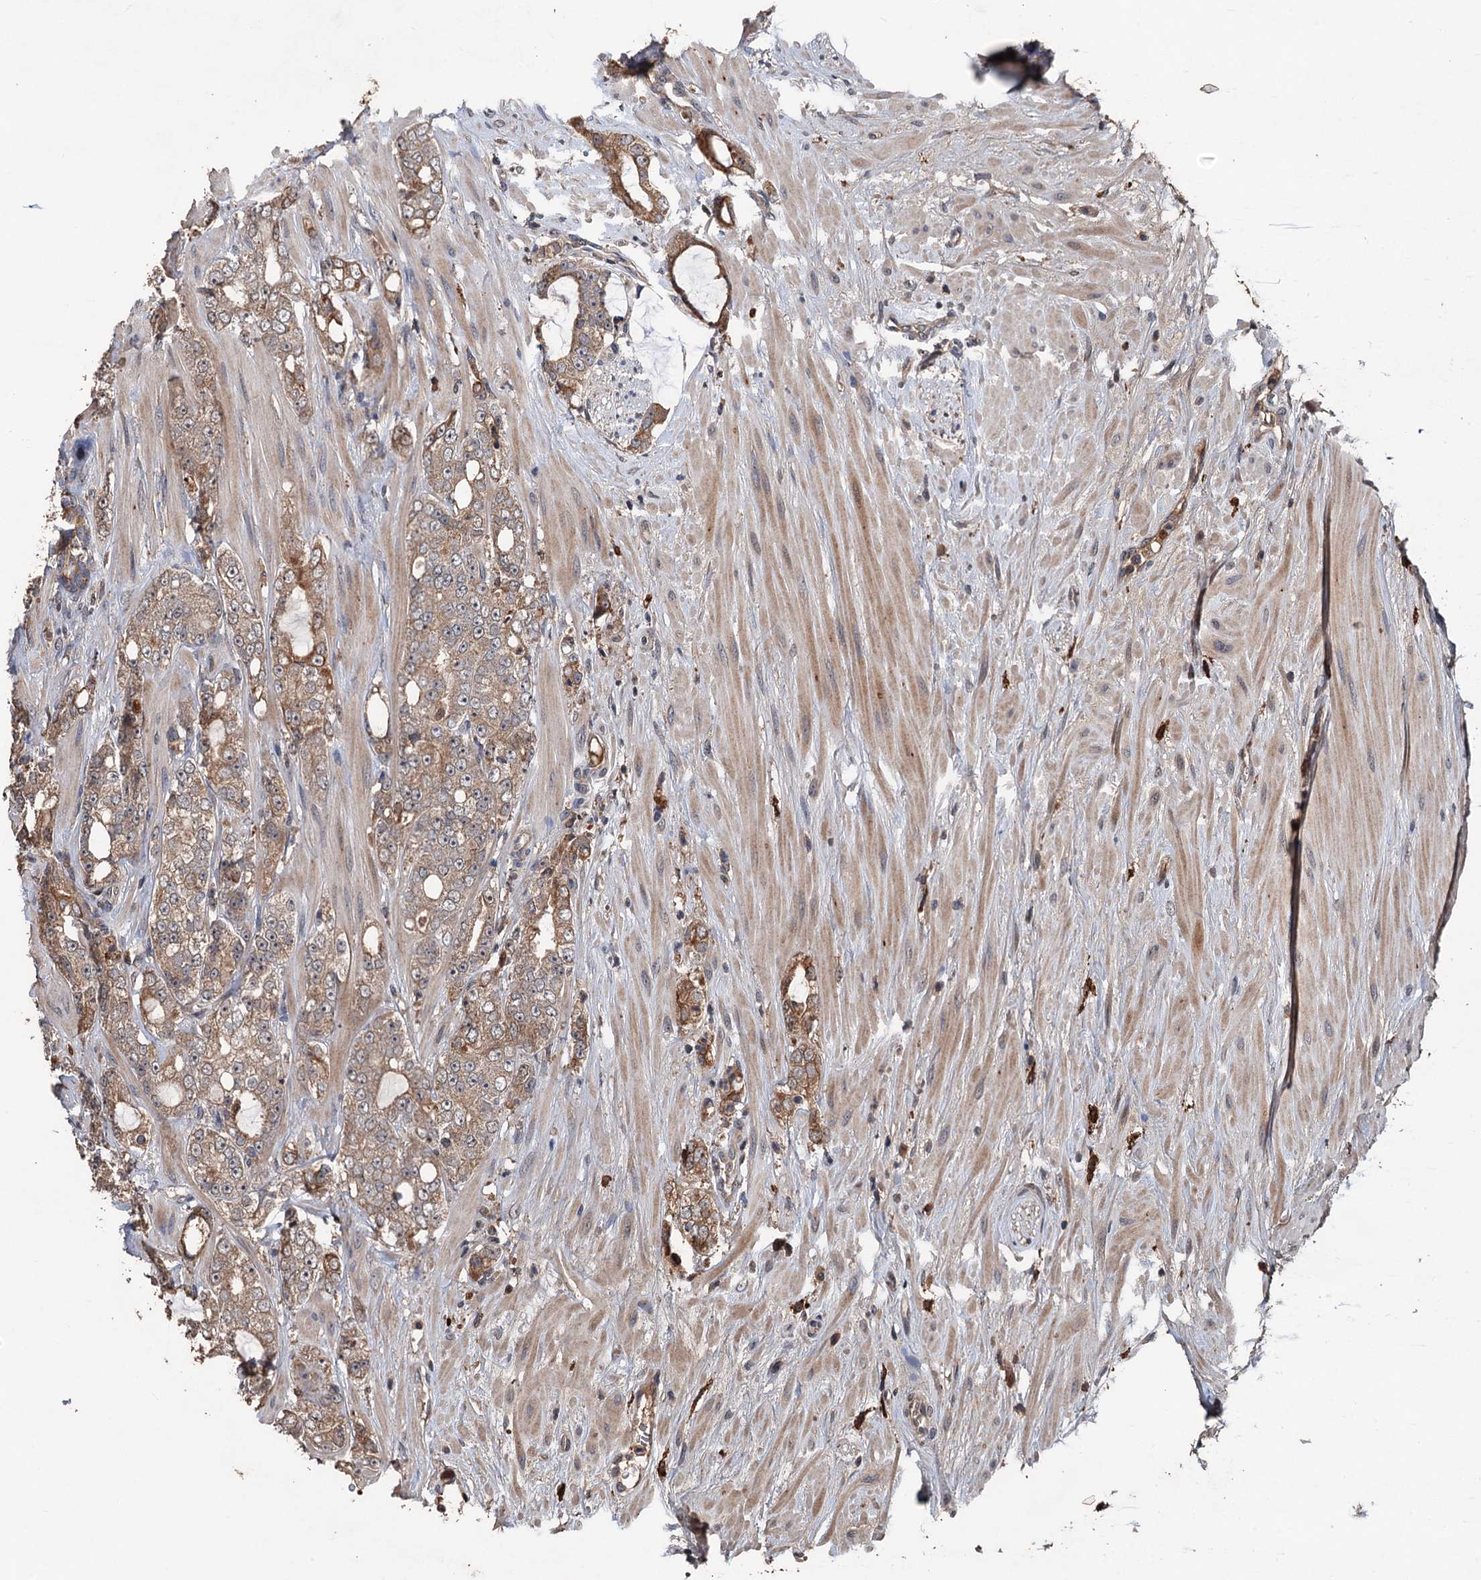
{"staining": {"intensity": "moderate", "quantity": ">75%", "location": "cytoplasmic/membranous"}, "tissue": "prostate cancer", "cell_type": "Tumor cells", "image_type": "cancer", "snomed": [{"axis": "morphology", "description": "Adenocarcinoma, High grade"}, {"axis": "topography", "description": "Prostate"}], "caption": "Immunohistochemistry staining of prostate adenocarcinoma (high-grade), which exhibits medium levels of moderate cytoplasmic/membranous positivity in about >75% of tumor cells indicating moderate cytoplasmic/membranous protein expression. The staining was performed using DAB (3,3'-diaminobenzidine) (brown) for protein detection and nuclei were counterstained in hematoxylin (blue).", "gene": "ZNF438", "patient": {"sex": "male", "age": 64}}